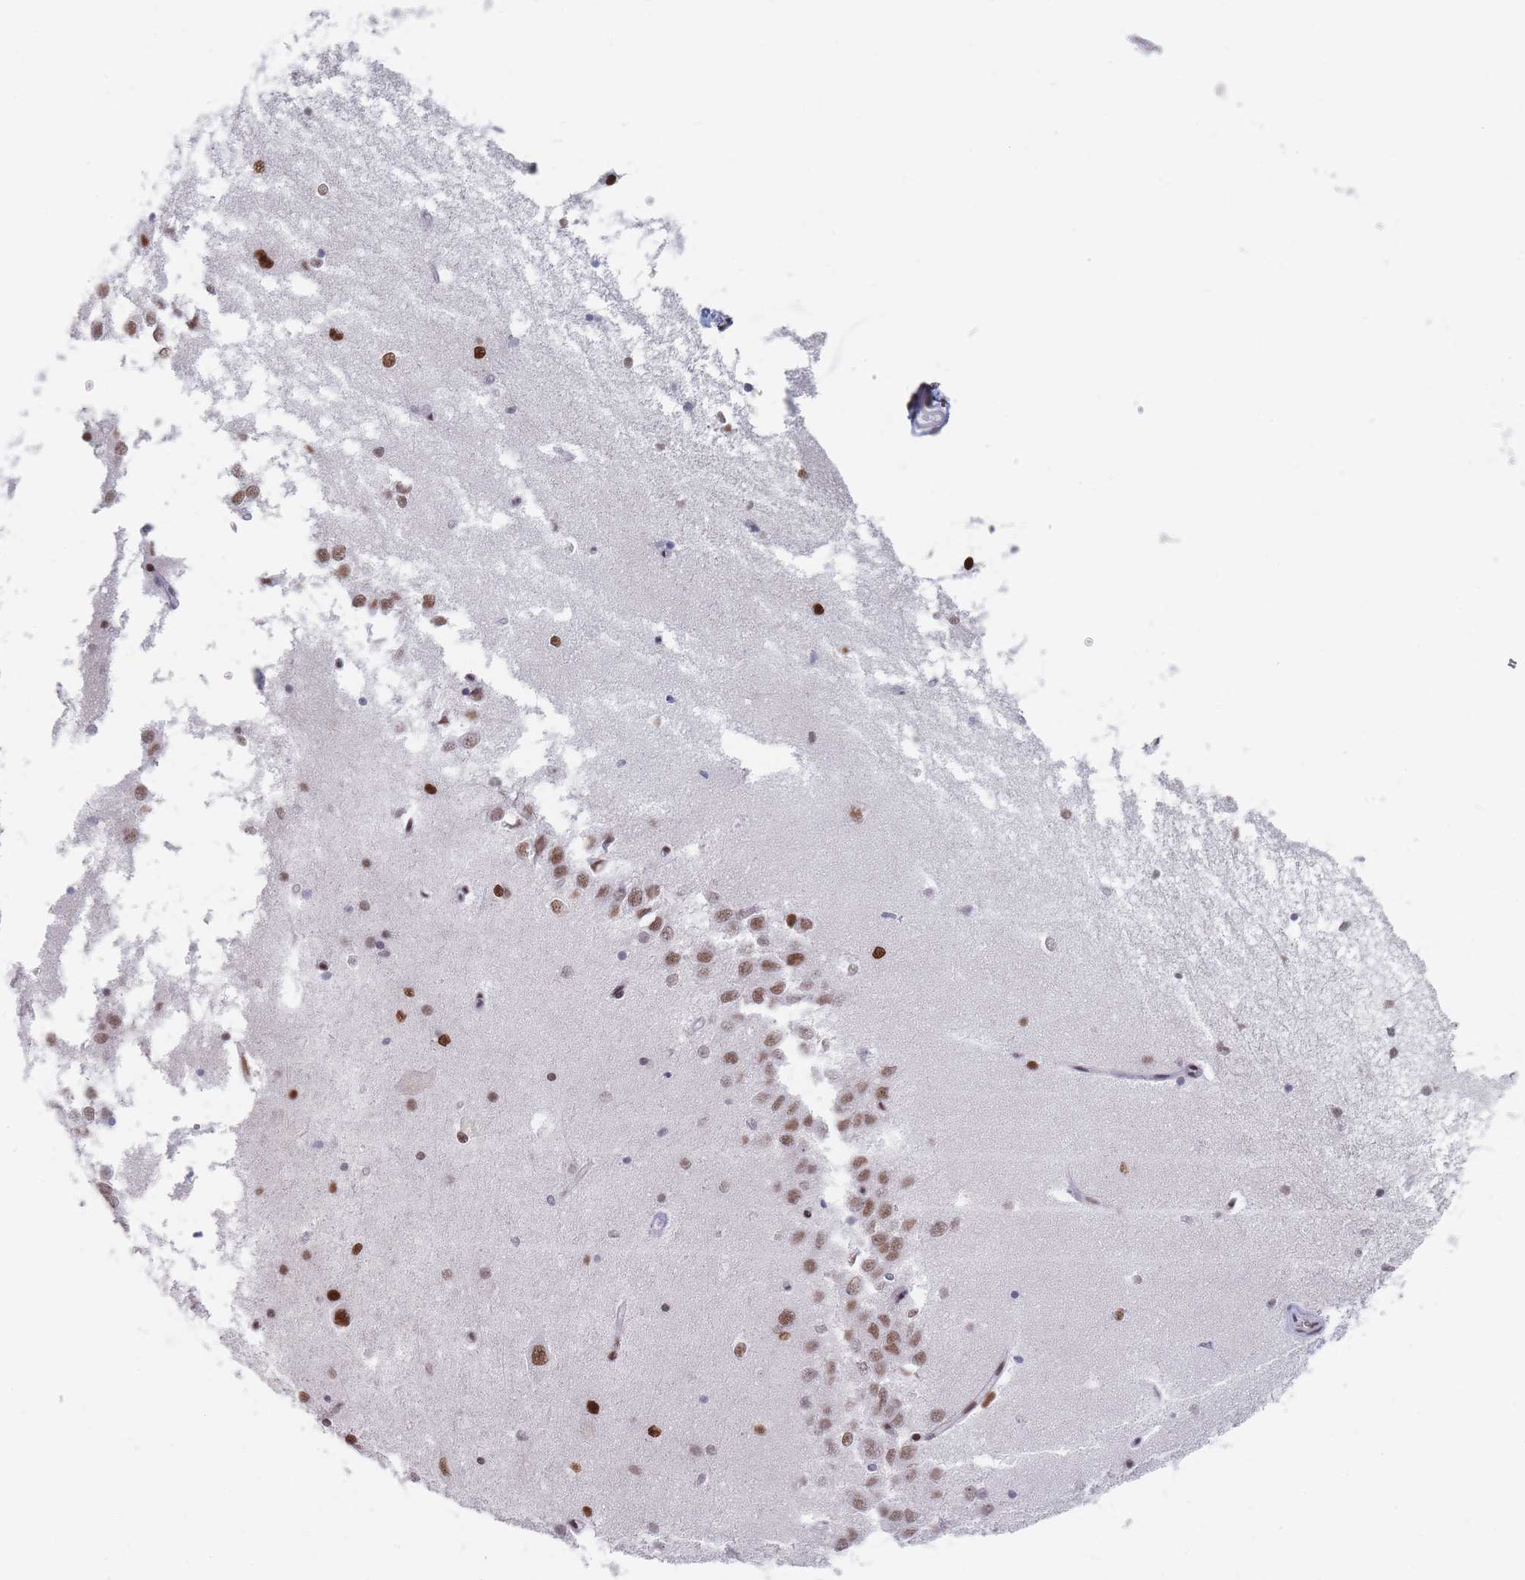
{"staining": {"intensity": "moderate", "quantity": "25%-75%", "location": "nuclear"}, "tissue": "hippocampus", "cell_type": "Glial cells", "image_type": "normal", "snomed": [{"axis": "morphology", "description": "Normal tissue, NOS"}, {"axis": "topography", "description": "Hippocampus"}], "caption": "A brown stain shows moderate nuclear expression of a protein in glial cells of unremarkable hippocampus. (DAB = brown stain, brightfield microscopy at high magnification).", "gene": "SAFB2", "patient": {"sex": "male", "age": 45}}